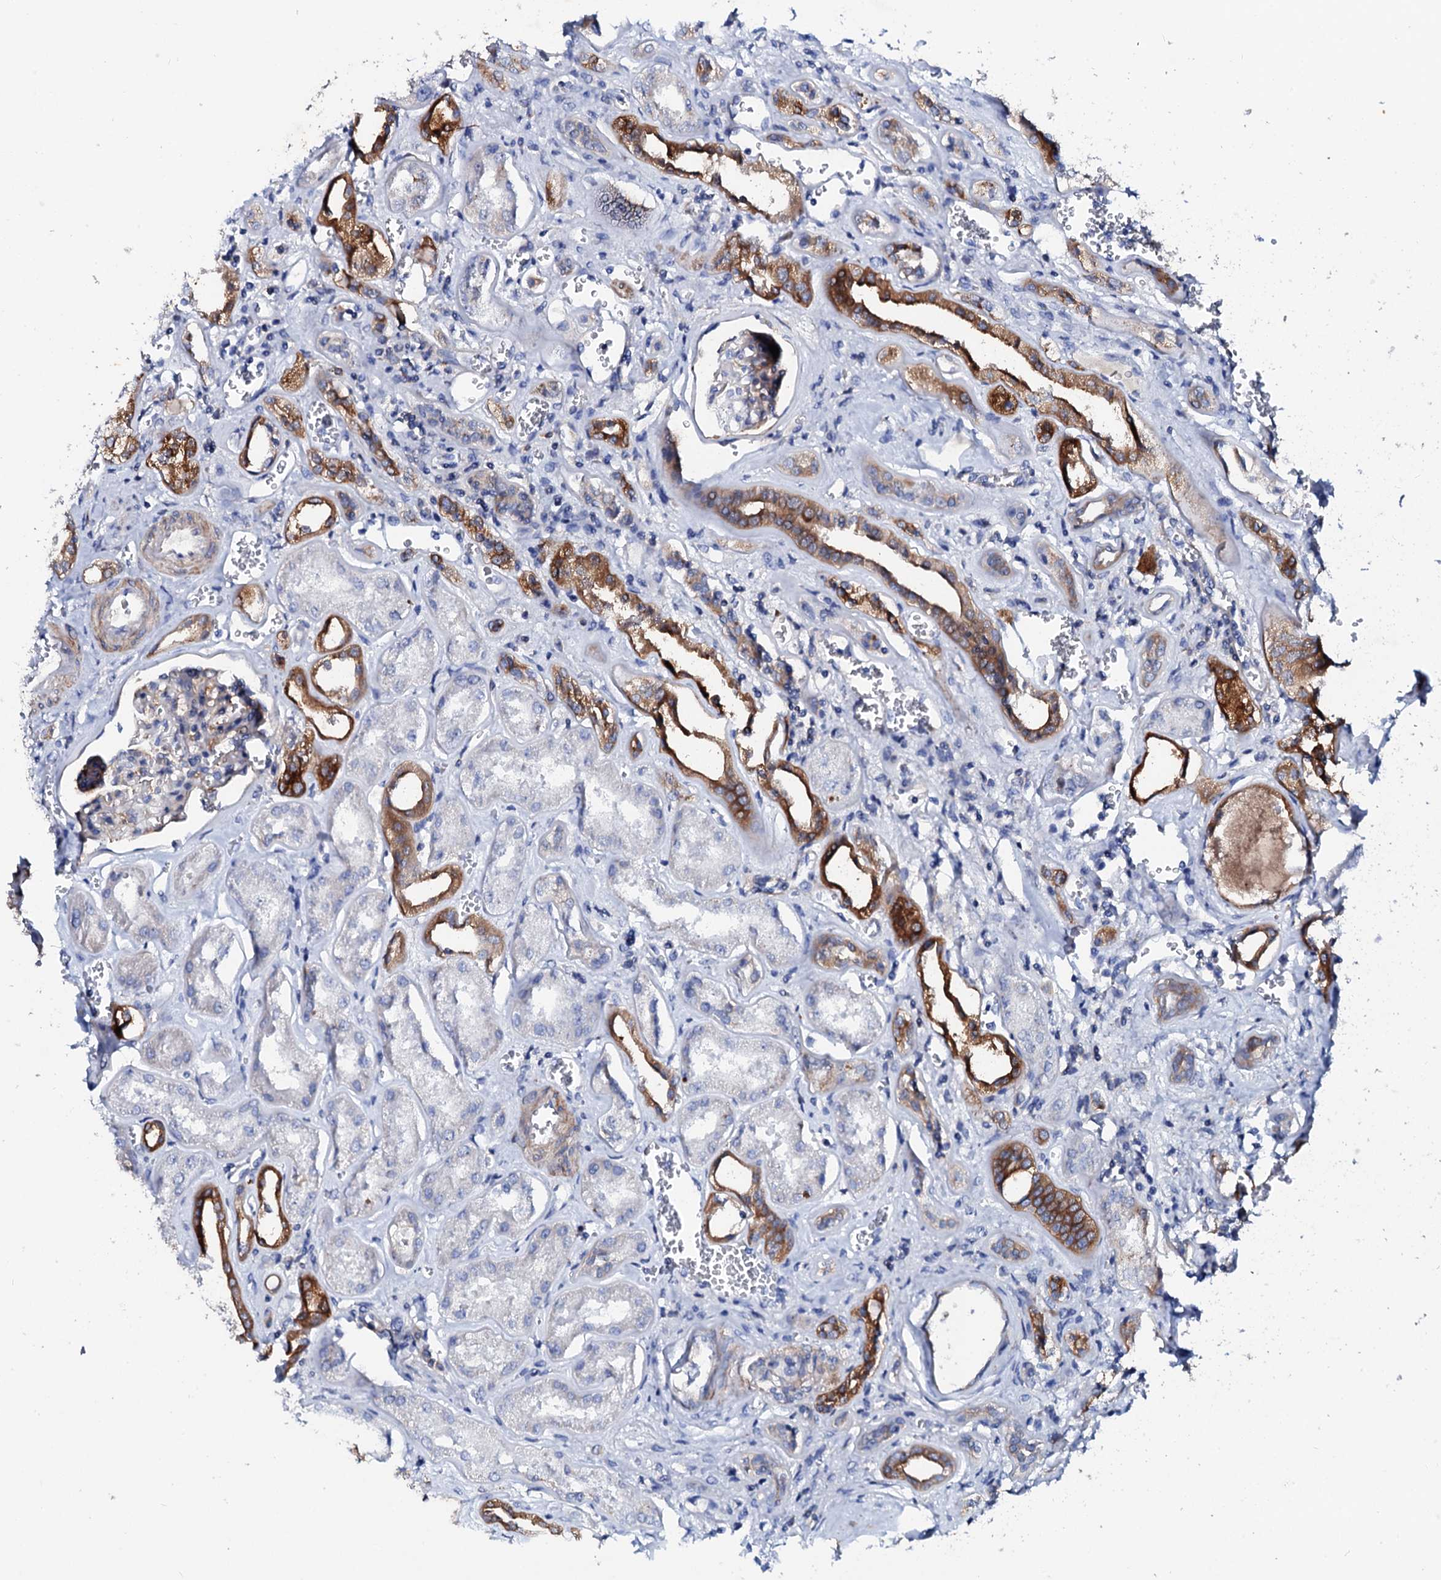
{"staining": {"intensity": "negative", "quantity": "none", "location": "none"}, "tissue": "kidney", "cell_type": "Cells in glomeruli", "image_type": "normal", "snomed": [{"axis": "morphology", "description": "Normal tissue, NOS"}, {"axis": "morphology", "description": "Adenocarcinoma, NOS"}, {"axis": "topography", "description": "Kidney"}], "caption": "Cells in glomeruli are negative for brown protein staining in normal kidney. (DAB (3,3'-diaminobenzidine) immunohistochemistry (IHC), high magnification).", "gene": "GLB1L3", "patient": {"sex": "female", "age": 68}}